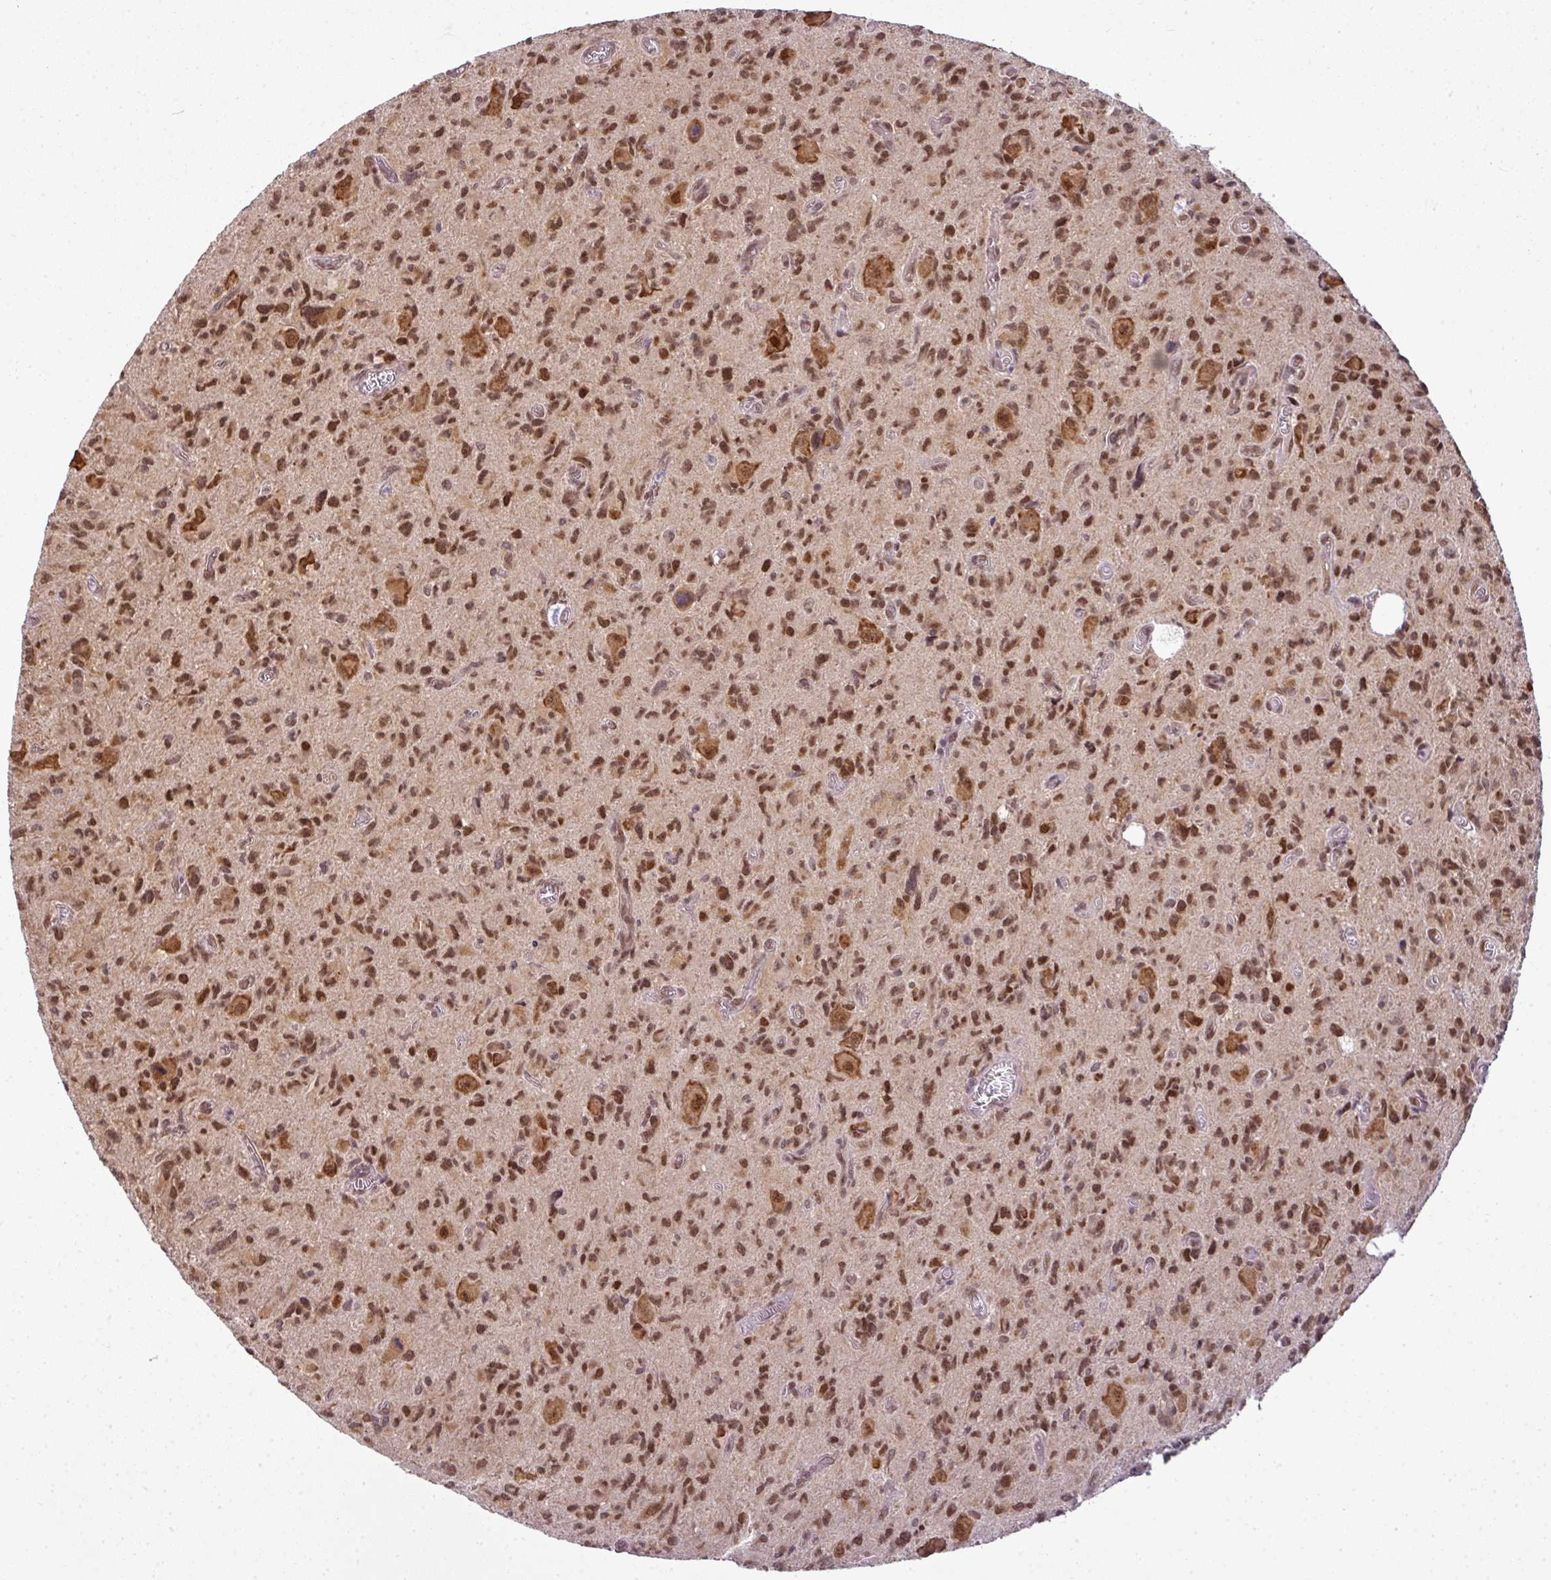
{"staining": {"intensity": "strong", "quantity": ">75%", "location": "cytoplasmic/membranous,nuclear"}, "tissue": "glioma", "cell_type": "Tumor cells", "image_type": "cancer", "snomed": [{"axis": "morphology", "description": "Glioma, malignant, High grade"}, {"axis": "topography", "description": "Brain"}], "caption": "Human malignant glioma (high-grade) stained with a brown dye demonstrates strong cytoplasmic/membranous and nuclear positive expression in about >75% of tumor cells.", "gene": "RBM4B", "patient": {"sex": "male", "age": 76}}